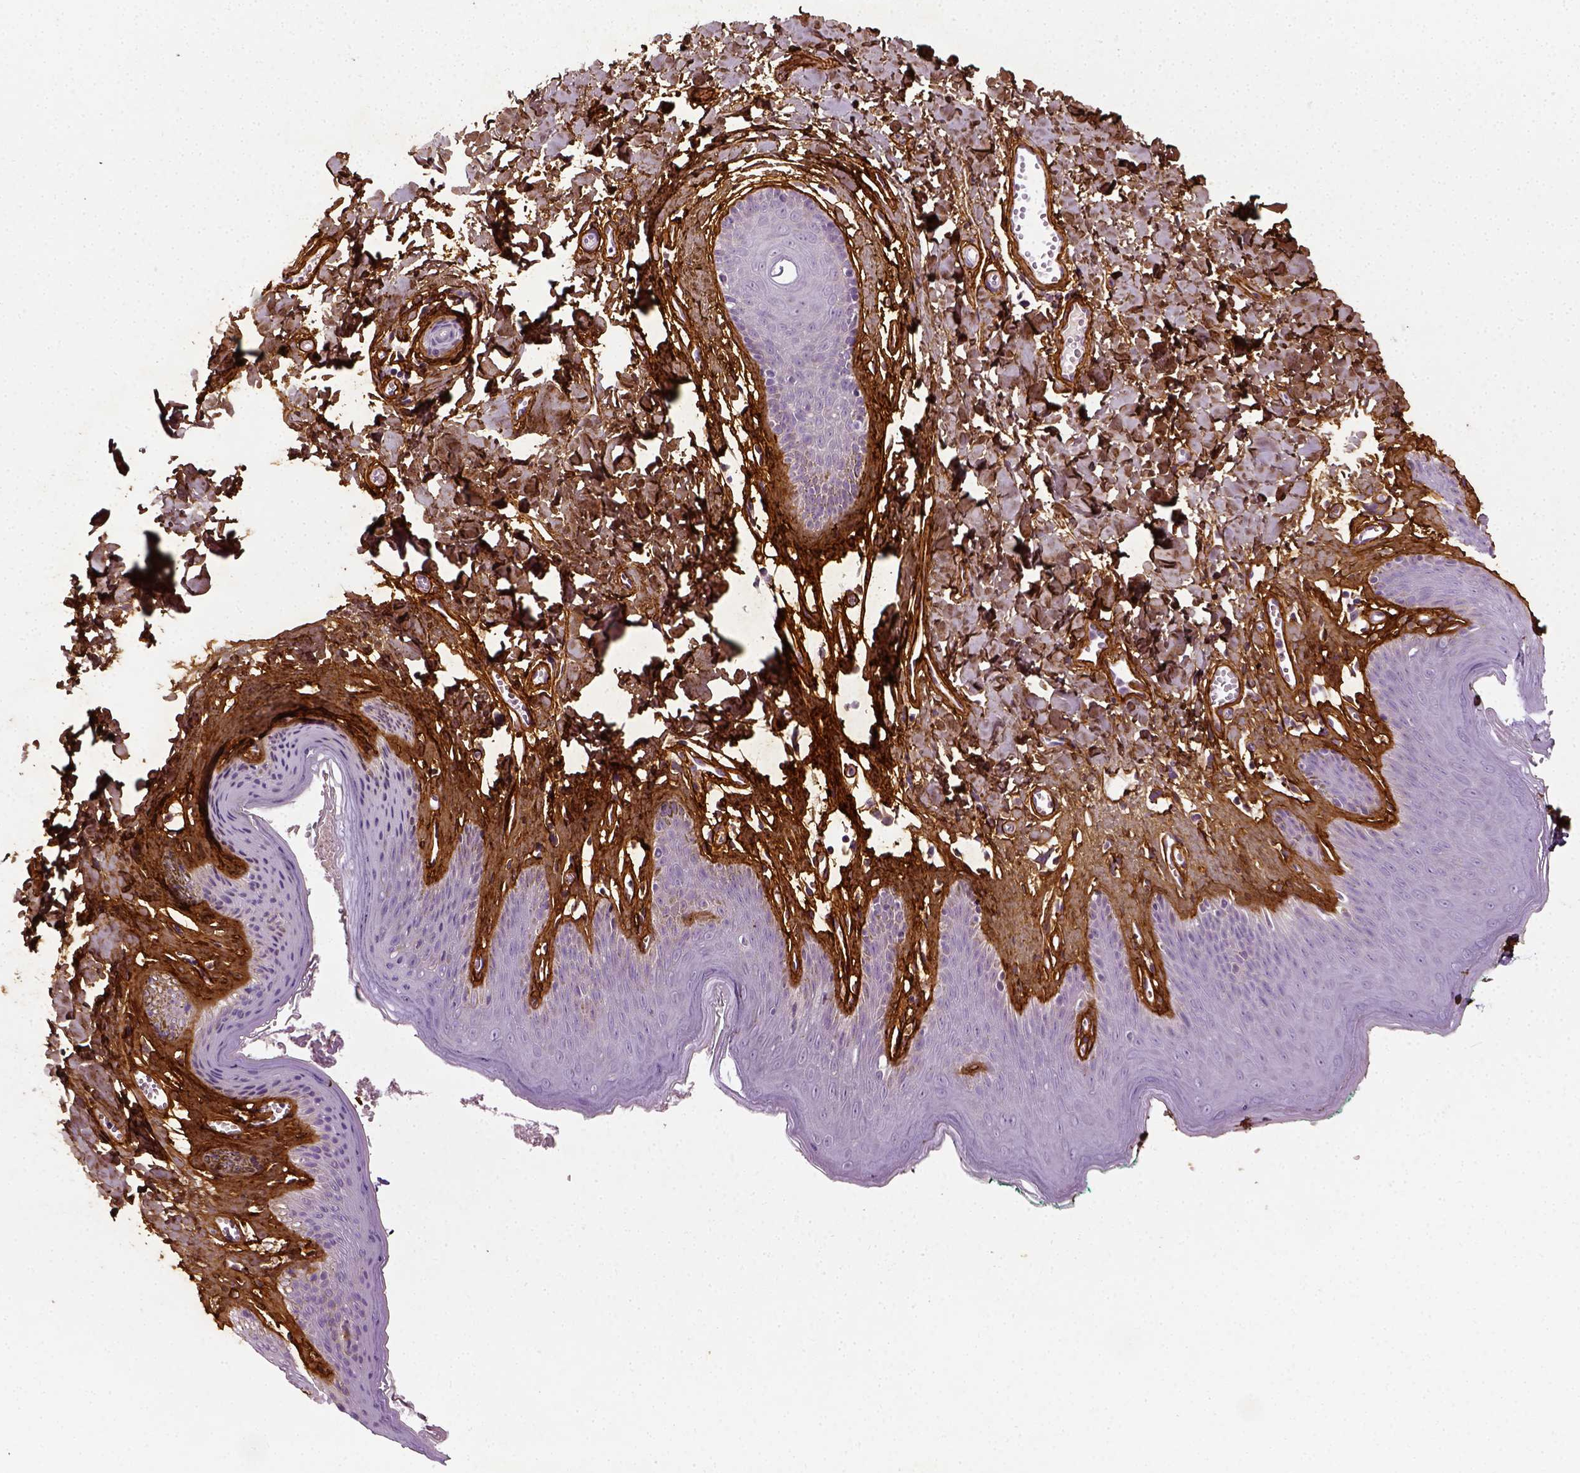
{"staining": {"intensity": "negative", "quantity": "none", "location": "none"}, "tissue": "skin", "cell_type": "Epidermal cells", "image_type": "normal", "snomed": [{"axis": "morphology", "description": "Normal tissue, NOS"}, {"axis": "topography", "description": "Vulva"}, {"axis": "topography", "description": "Peripheral nerve tissue"}], "caption": "Immunohistochemistry (IHC) histopathology image of normal skin: human skin stained with DAB (3,3'-diaminobenzidine) displays no significant protein expression in epidermal cells. Nuclei are stained in blue.", "gene": "COL6A2", "patient": {"sex": "female", "age": 66}}